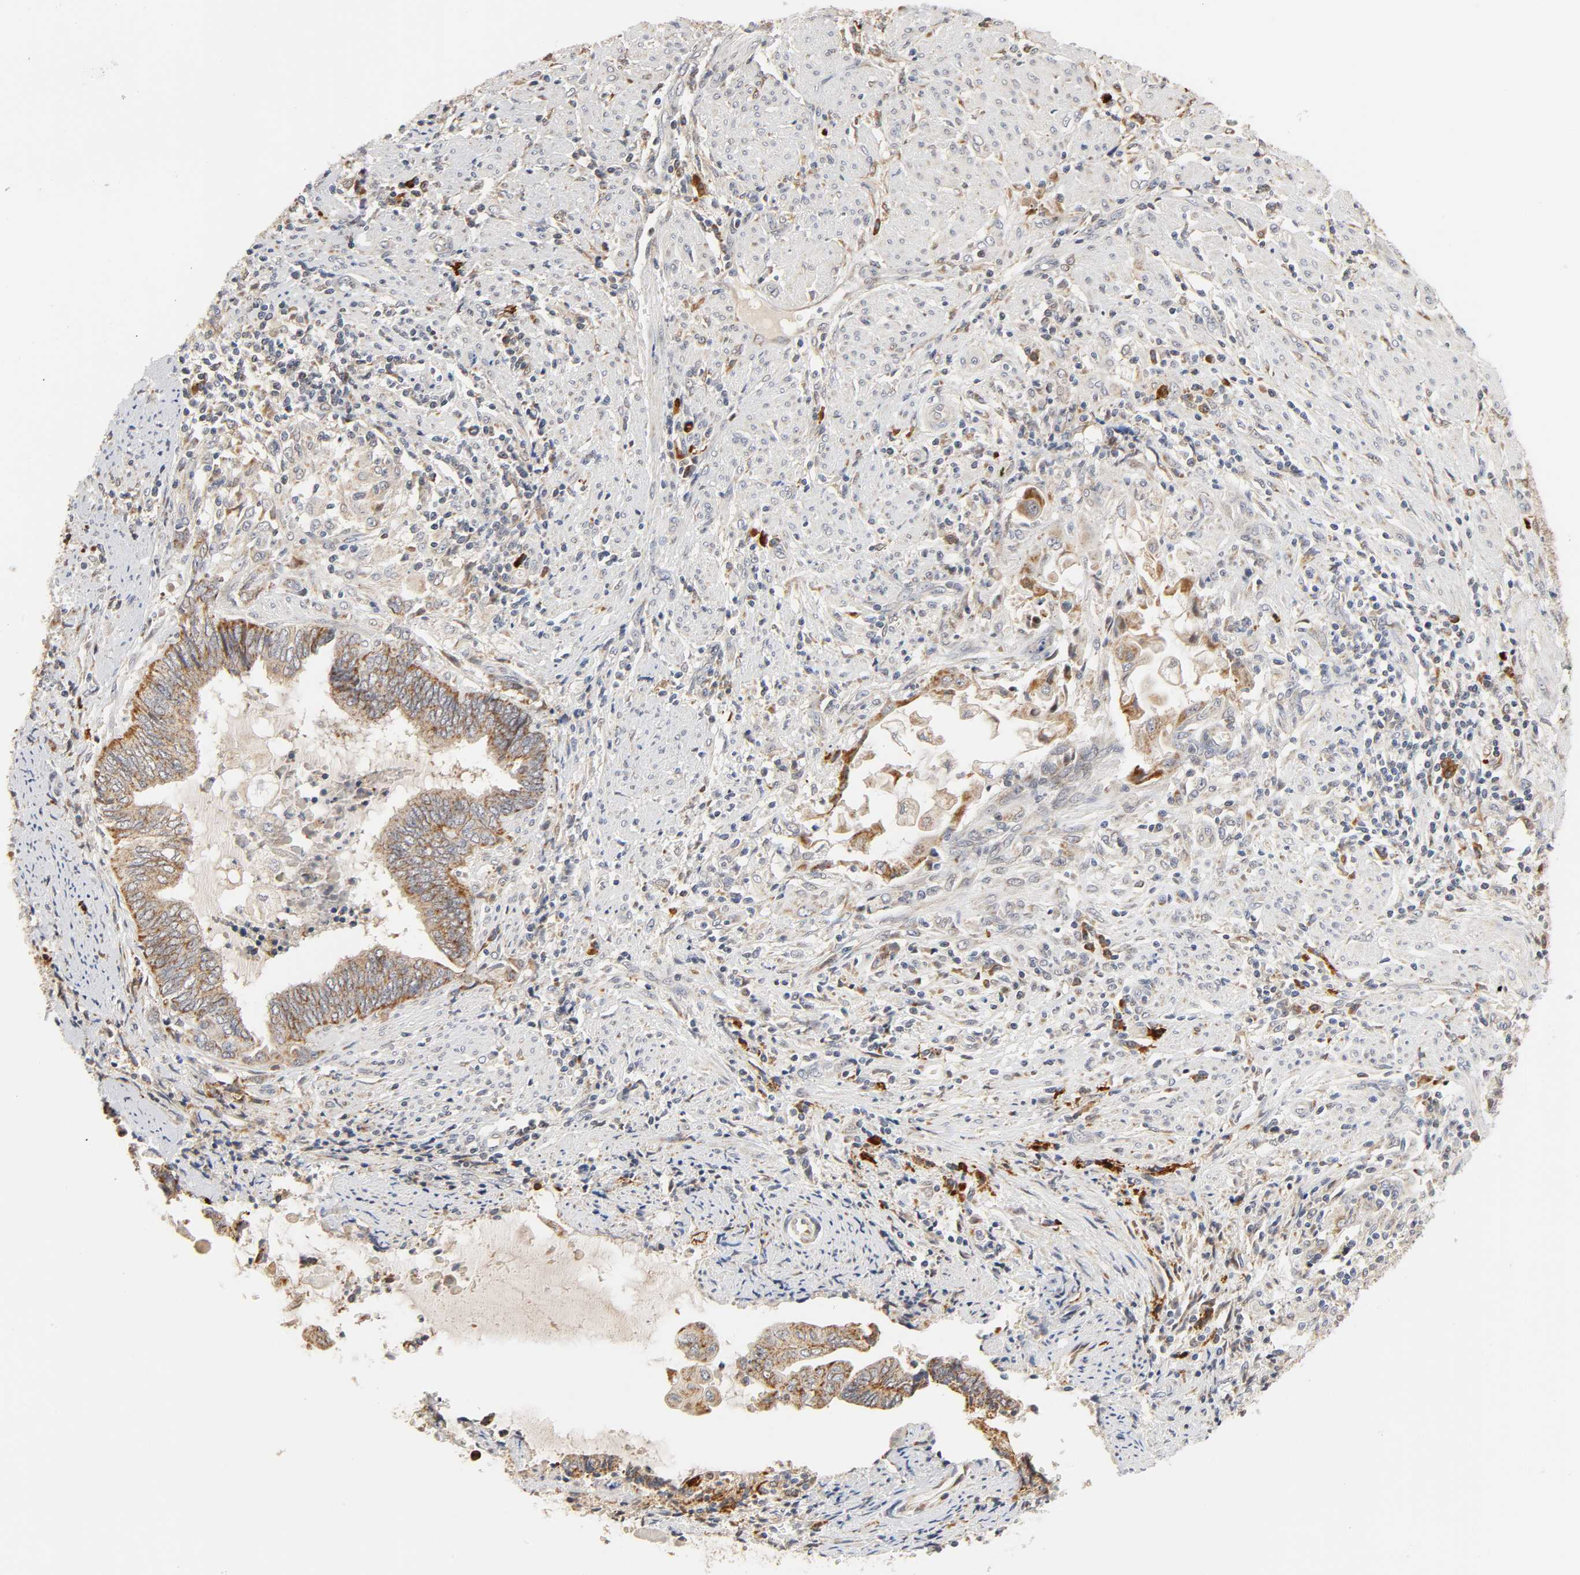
{"staining": {"intensity": "moderate", "quantity": ">75%", "location": "cytoplasmic/membranous"}, "tissue": "endometrial cancer", "cell_type": "Tumor cells", "image_type": "cancer", "snomed": [{"axis": "morphology", "description": "Adenocarcinoma, NOS"}, {"axis": "topography", "description": "Uterus"}, {"axis": "topography", "description": "Endometrium"}], "caption": "A medium amount of moderate cytoplasmic/membranous staining is appreciated in approximately >75% of tumor cells in endometrial adenocarcinoma tissue. Nuclei are stained in blue.", "gene": "GSTZ1", "patient": {"sex": "female", "age": 70}}